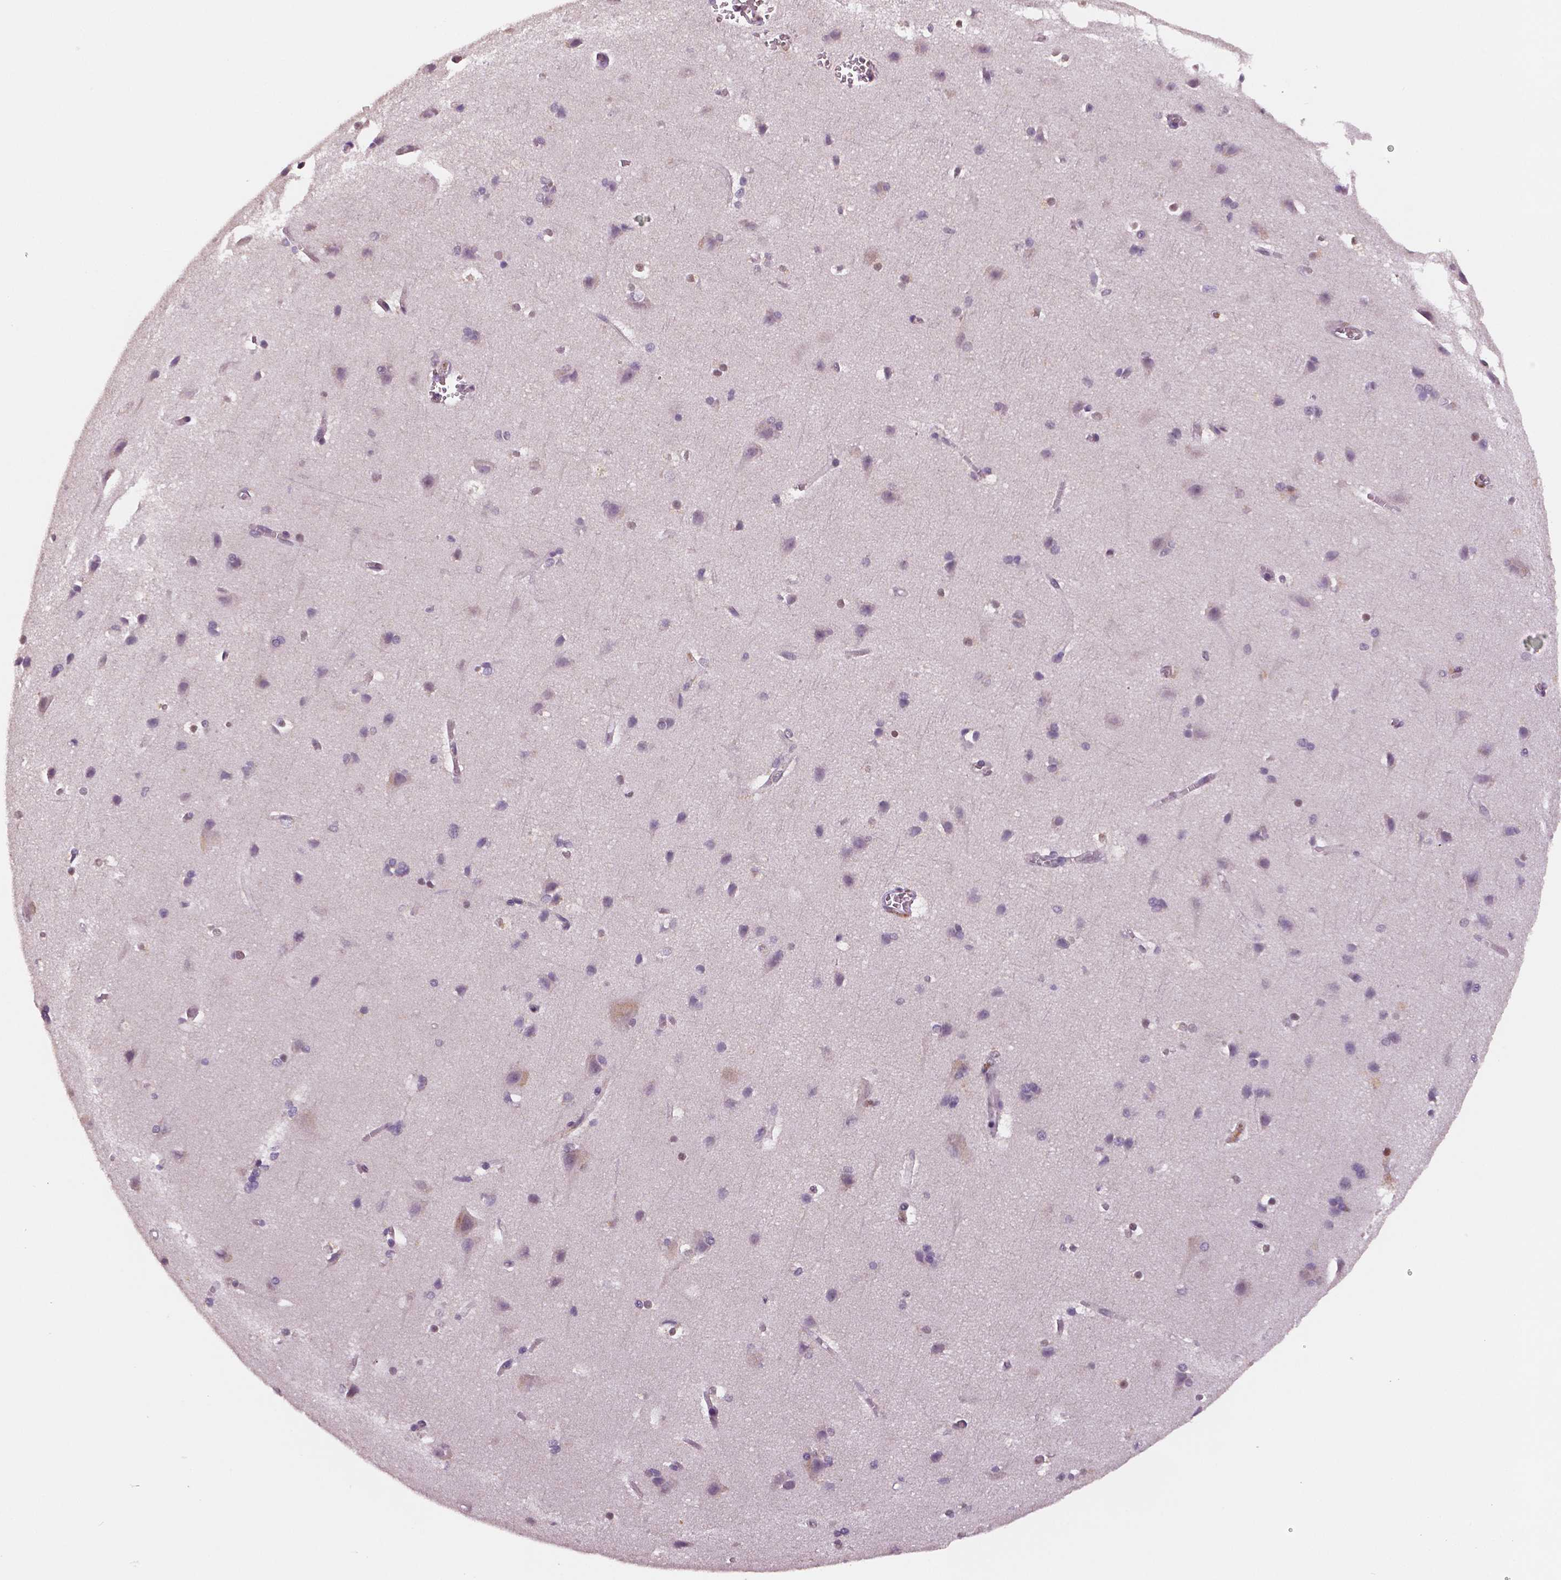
{"staining": {"intensity": "negative", "quantity": "none", "location": "none"}, "tissue": "cerebral cortex", "cell_type": "Endothelial cells", "image_type": "normal", "snomed": [{"axis": "morphology", "description": "Normal tissue, NOS"}, {"axis": "topography", "description": "Cerebral cortex"}], "caption": "Human cerebral cortex stained for a protein using immunohistochemistry shows no positivity in endothelial cells.", "gene": "STAT3", "patient": {"sex": "male", "age": 37}}